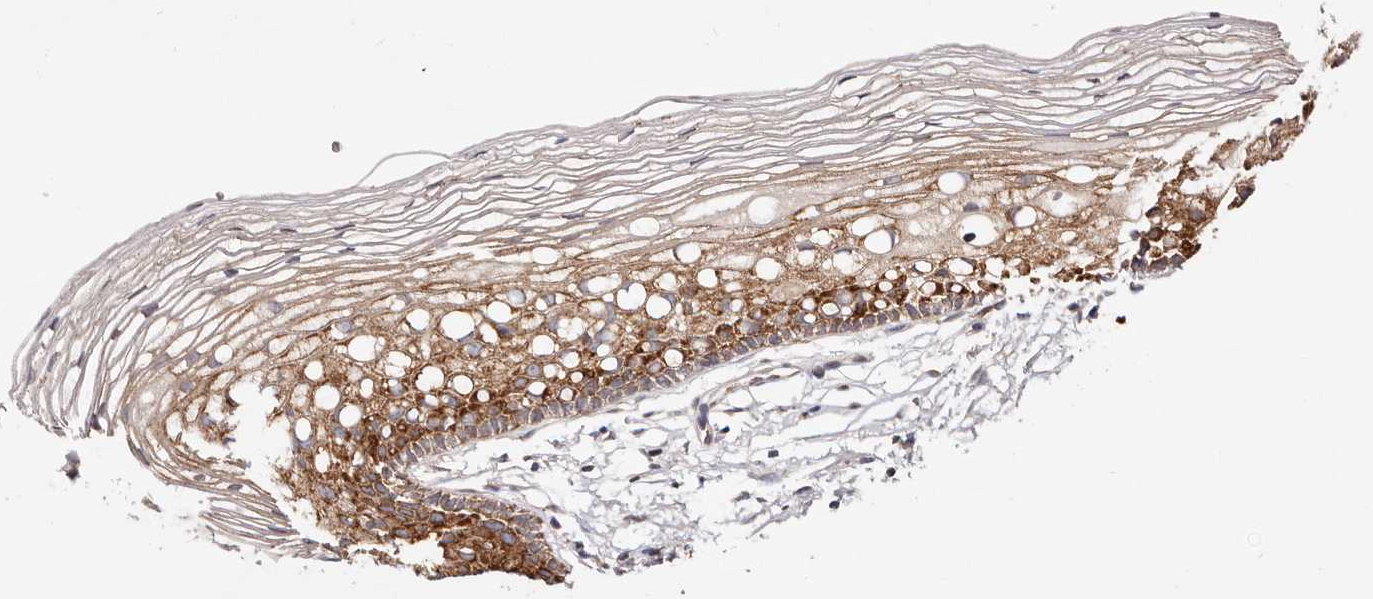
{"staining": {"intensity": "weak", "quantity": "<25%", "location": "cytoplasmic/membranous"}, "tissue": "cervix", "cell_type": "Glandular cells", "image_type": "normal", "snomed": [{"axis": "morphology", "description": "Normal tissue, NOS"}, {"axis": "topography", "description": "Cervix"}], "caption": "High magnification brightfield microscopy of unremarkable cervix stained with DAB (3,3'-diaminobenzidine) (brown) and counterstained with hematoxylin (blue): glandular cells show no significant expression. (DAB immunohistochemistry (IHC) visualized using brightfield microscopy, high magnification).", "gene": "GNA13", "patient": {"sex": "female", "age": 27}}